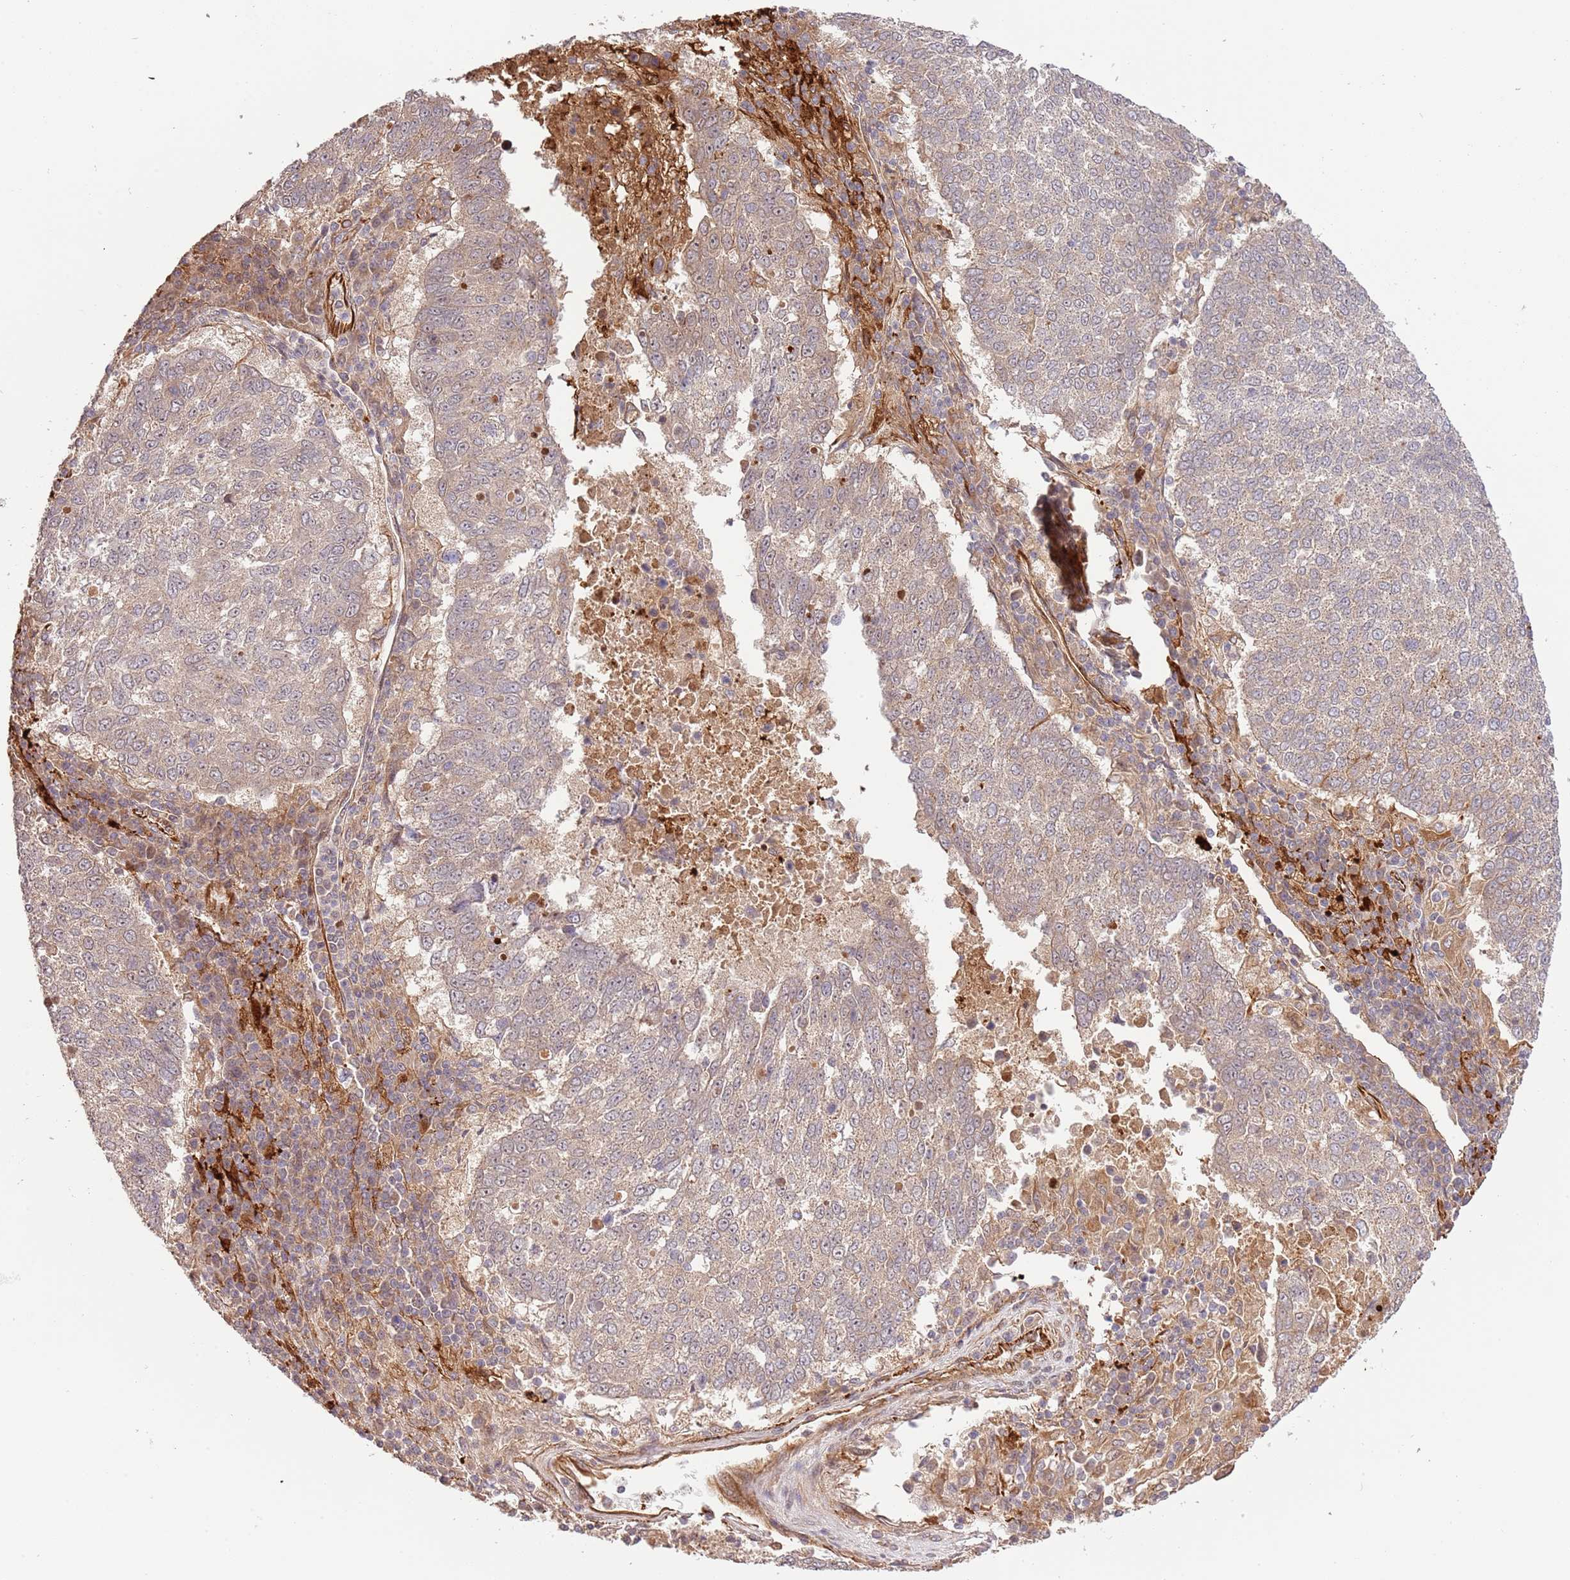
{"staining": {"intensity": "weak", "quantity": "25%-75%", "location": "cytoplasmic/membranous"}, "tissue": "lung cancer", "cell_type": "Tumor cells", "image_type": "cancer", "snomed": [{"axis": "morphology", "description": "Squamous cell carcinoma, NOS"}, {"axis": "topography", "description": "Lung"}], "caption": "Weak cytoplasmic/membranous protein staining is seen in about 25%-75% of tumor cells in lung cancer (squamous cell carcinoma).", "gene": "NEK3", "patient": {"sex": "male", "age": 73}}